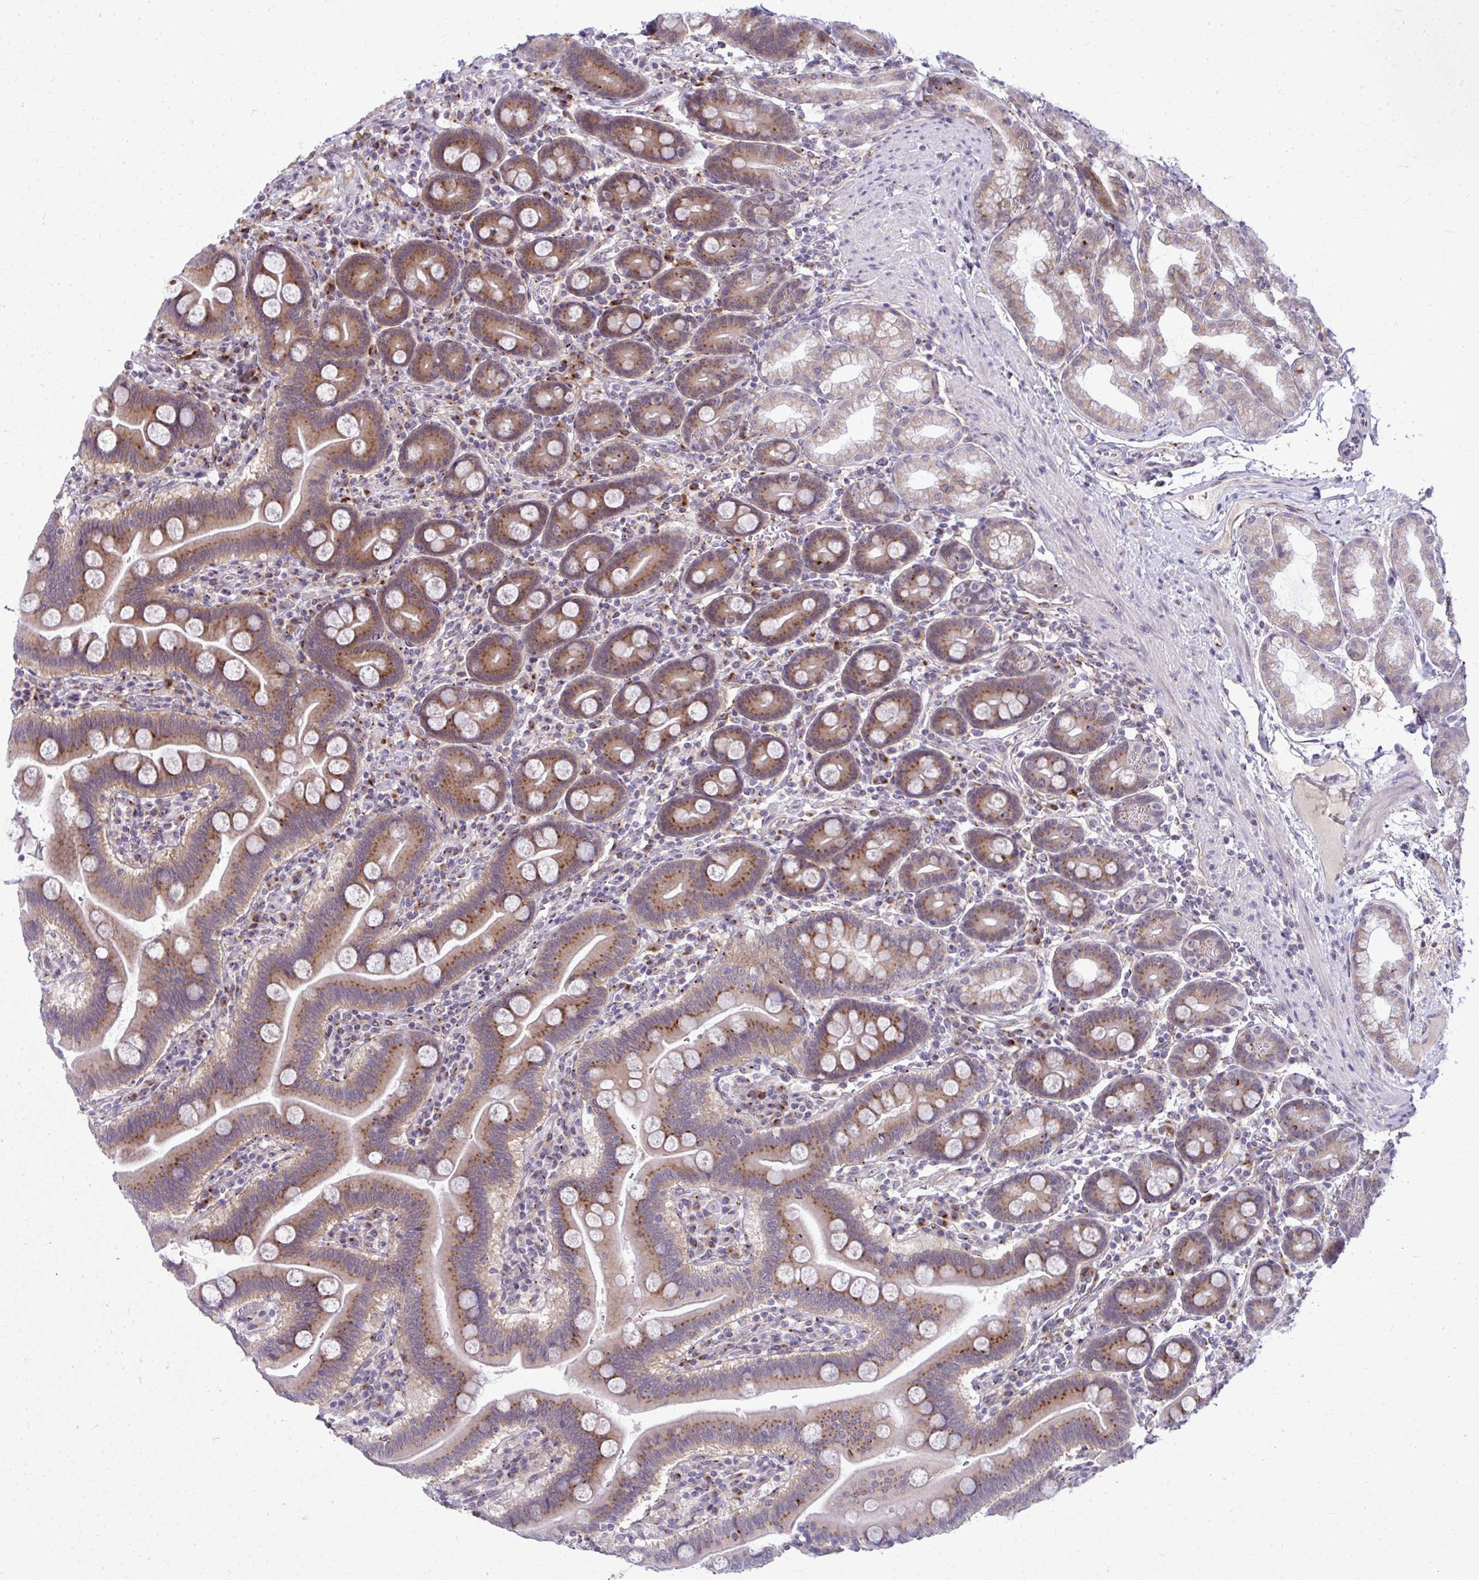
{"staining": {"intensity": "moderate", "quantity": ">75%", "location": "cytoplasmic/membranous"}, "tissue": "duodenum", "cell_type": "Glandular cells", "image_type": "normal", "snomed": [{"axis": "morphology", "description": "Normal tissue, NOS"}, {"axis": "topography", "description": "Duodenum"}], "caption": "About >75% of glandular cells in unremarkable human duodenum reveal moderate cytoplasmic/membranous protein positivity as visualized by brown immunohistochemical staining.", "gene": "DTX4", "patient": {"sex": "male", "age": 59}}